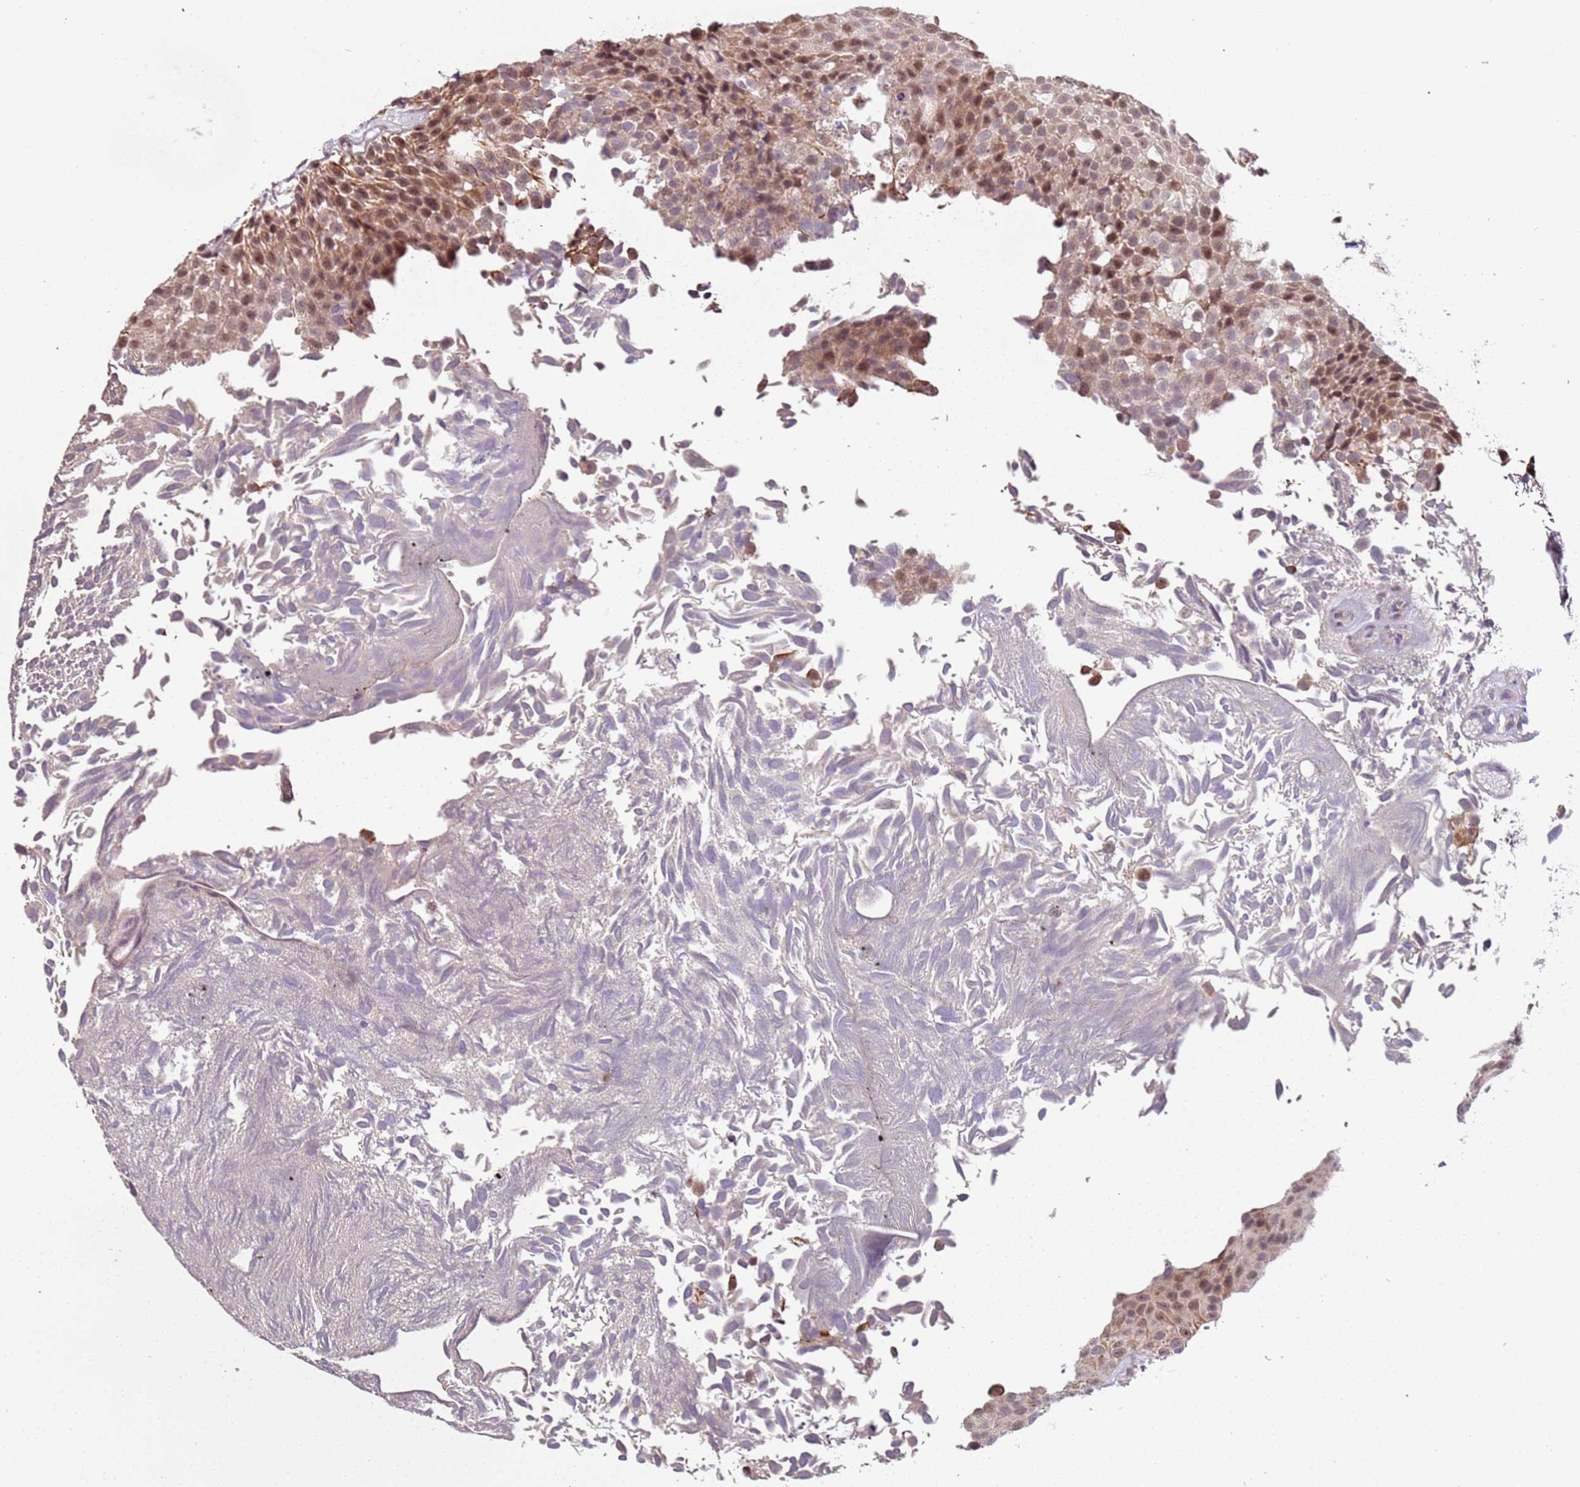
{"staining": {"intensity": "moderate", "quantity": "<25%", "location": "cytoplasmic/membranous,nuclear"}, "tissue": "urothelial cancer", "cell_type": "Tumor cells", "image_type": "cancer", "snomed": [{"axis": "morphology", "description": "Urothelial carcinoma, Low grade"}, {"axis": "topography", "description": "Urinary bladder"}], "caption": "Immunohistochemistry (DAB) staining of low-grade urothelial carcinoma exhibits moderate cytoplasmic/membranous and nuclear protein positivity in approximately <25% of tumor cells.", "gene": "UCMA", "patient": {"sex": "male", "age": 89}}